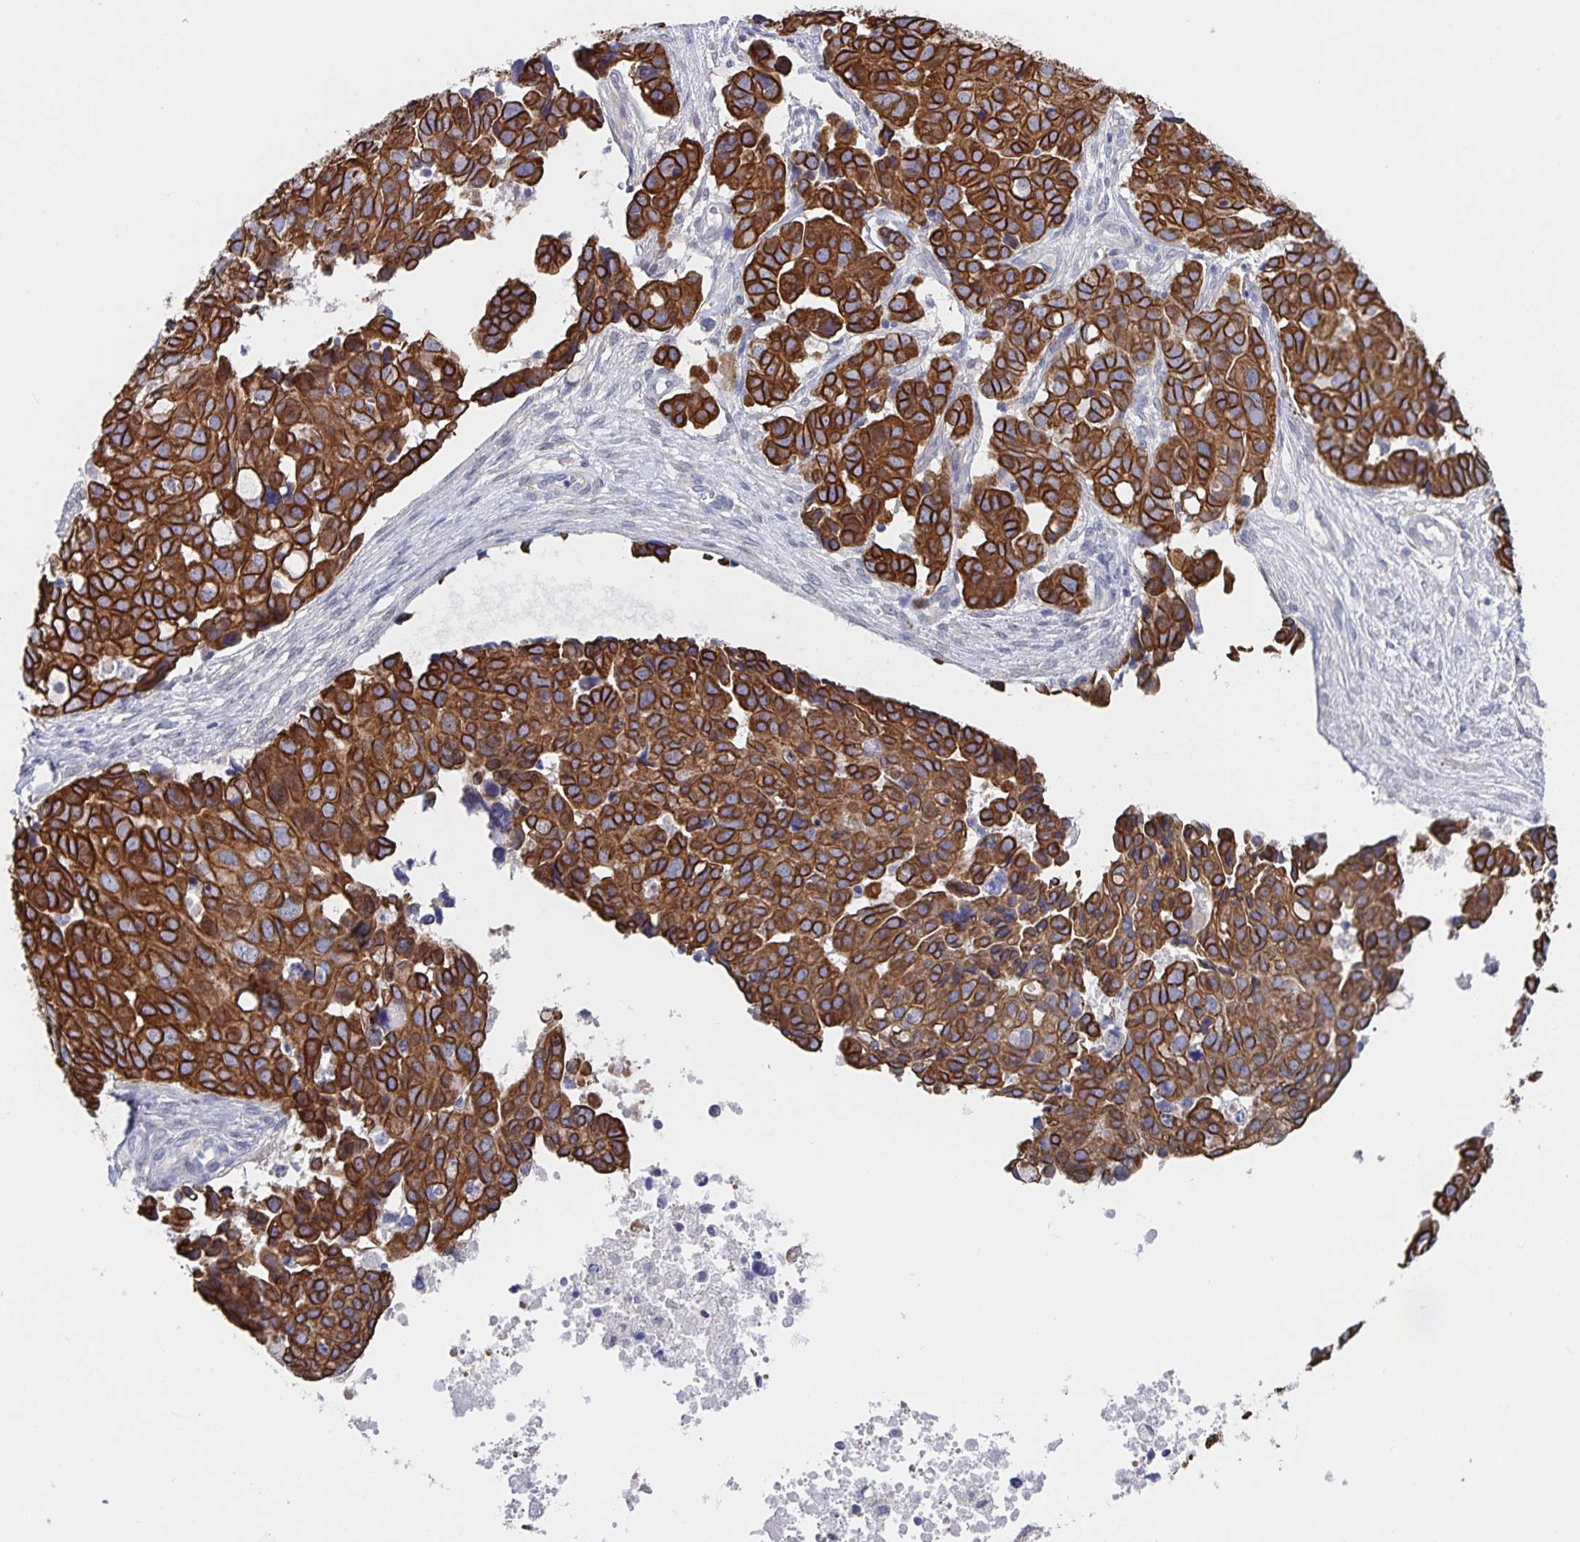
{"staining": {"intensity": "strong", "quantity": ">75%", "location": "cytoplasmic/membranous"}, "tissue": "ovarian cancer", "cell_type": "Tumor cells", "image_type": "cancer", "snomed": [{"axis": "morphology", "description": "Carcinoma, endometroid"}, {"axis": "topography", "description": "Ovary"}], "caption": "Ovarian endometroid carcinoma stained with a protein marker exhibits strong staining in tumor cells.", "gene": "ZIK1", "patient": {"sex": "female", "age": 78}}